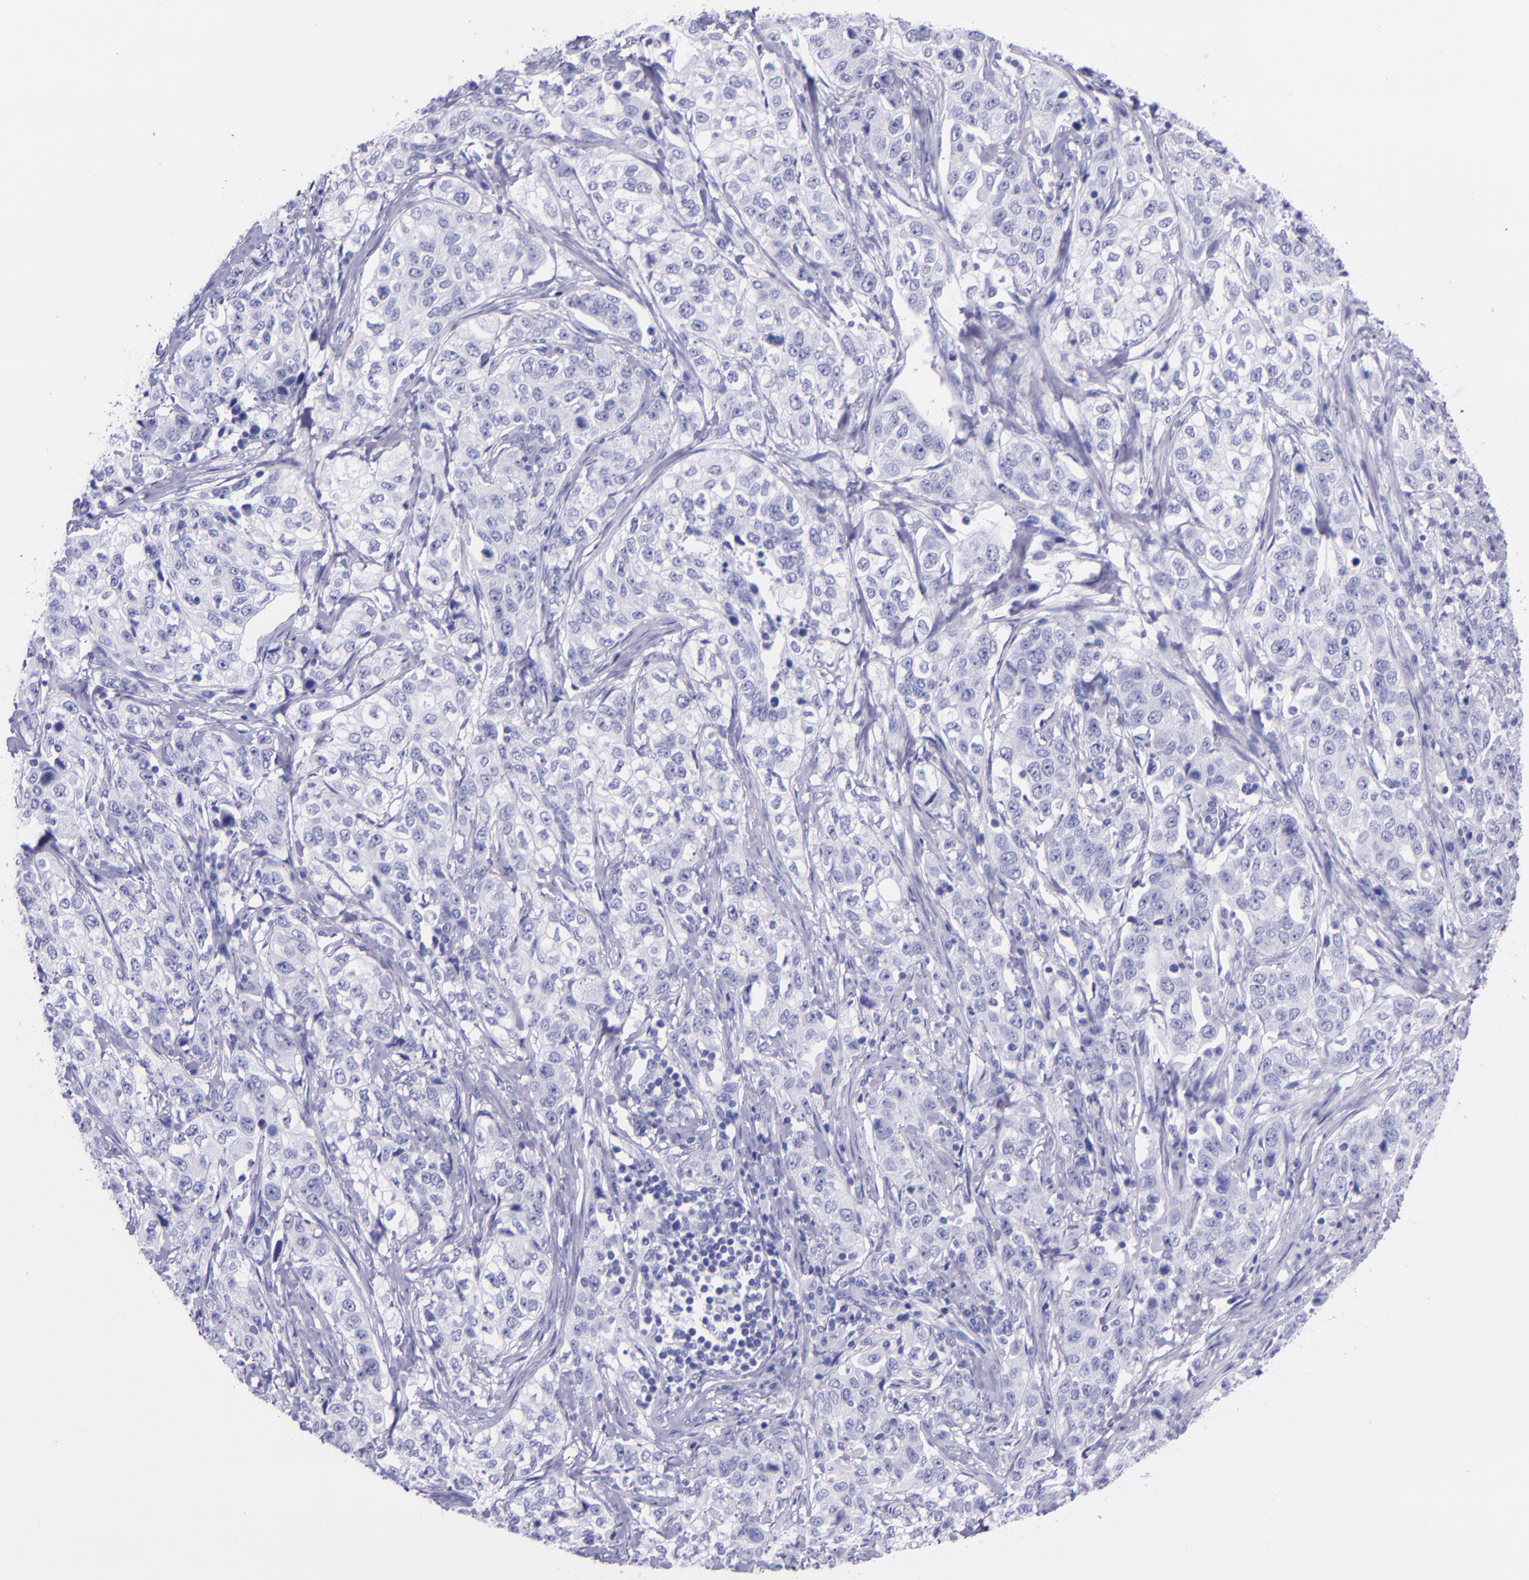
{"staining": {"intensity": "negative", "quantity": "none", "location": "none"}, "tissue": "stomach cancer", "cell_type": "Tumor cells", "image_type": "cancer", "snomed": [{"axis": "morphology", "description": "Adenocarcinoma, NOS"}, {"axis": "topography", "description": "Stomach"}], "caption": "Immunohistochemistry of human stomach adenocarcinoma reveals no expression in tumor cells. The staining was performed using DAB (3,3'-diaminobenzidine) to visualize the protein expression in brown, while the nuclei were stained in blue with hematoxylin (Magnification: 20x).", "gene": "MBP", "patient": {"sex": "male", "age": 48}}